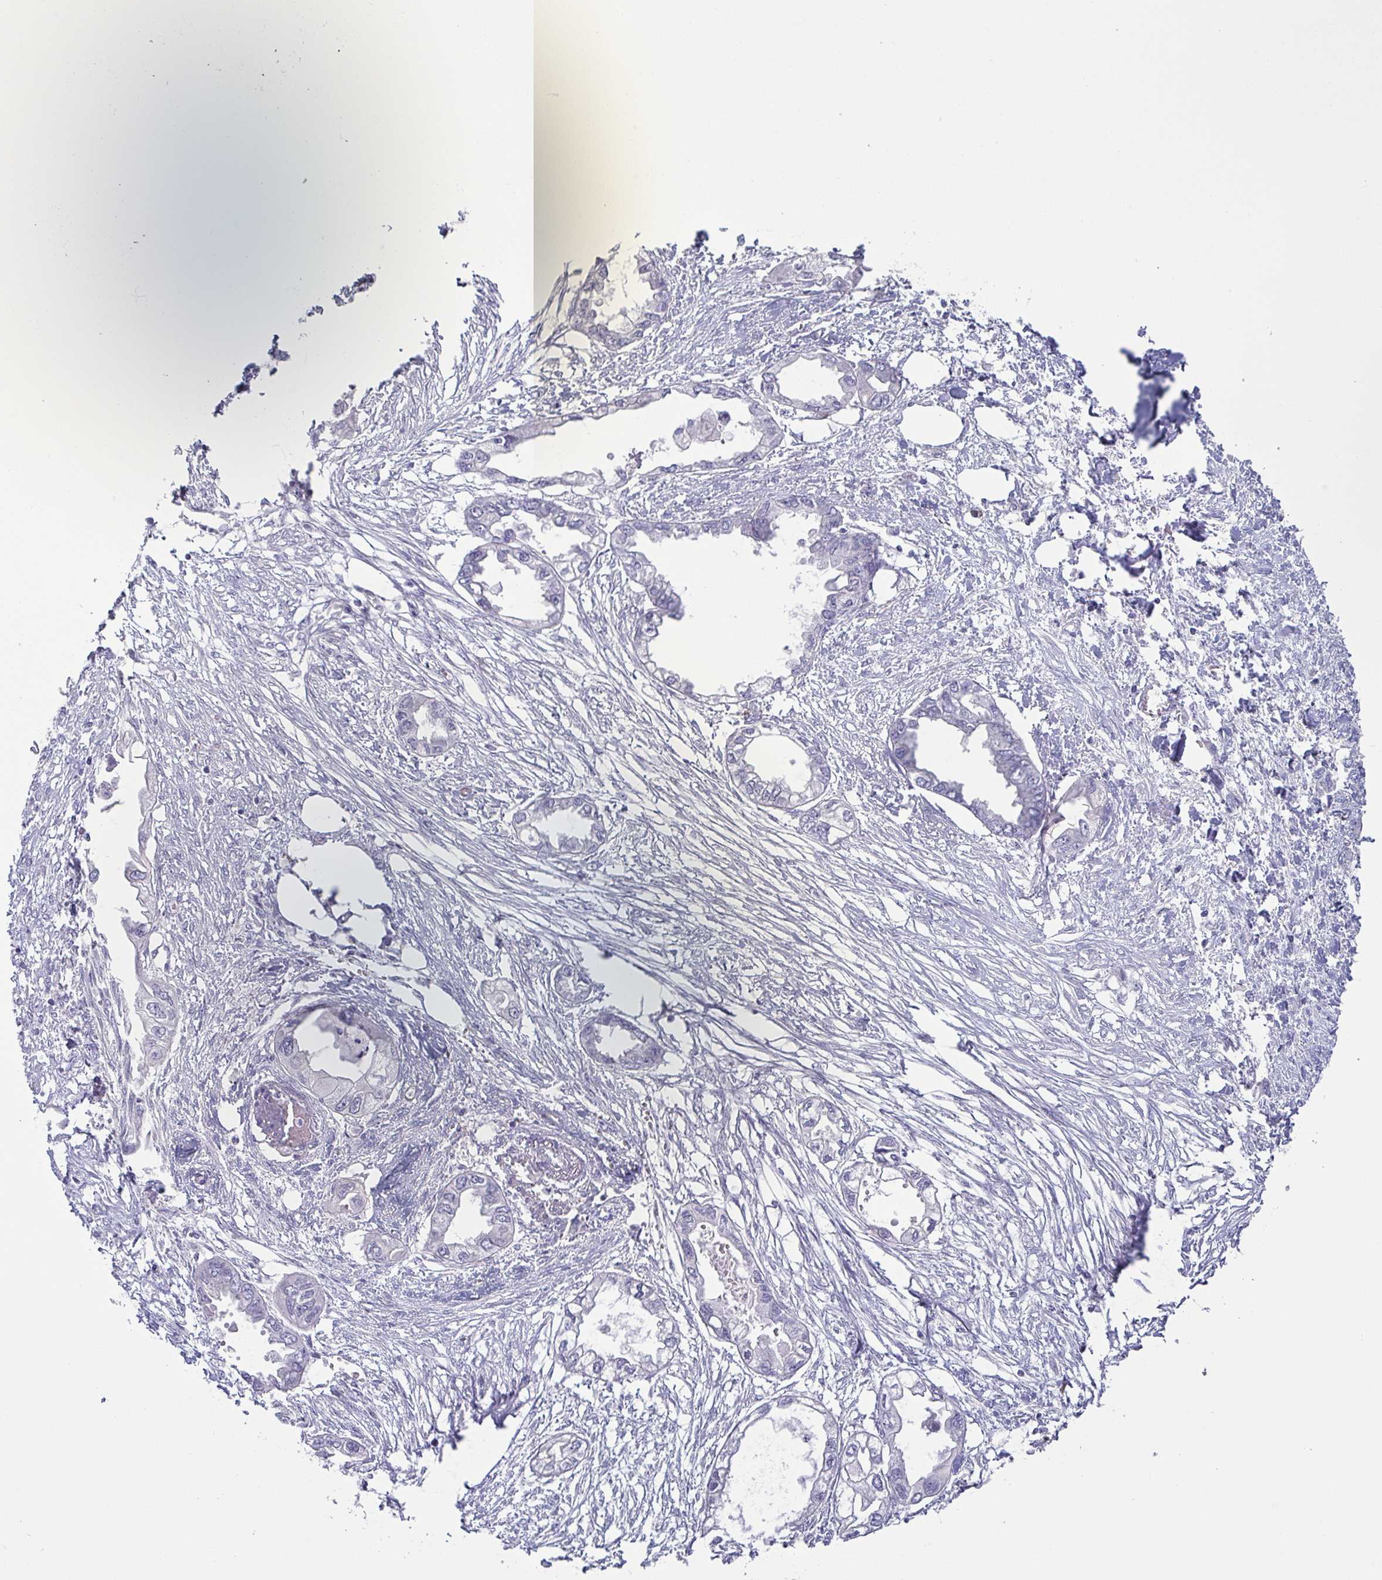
{"staining": {"intensity": "negative", "quantity": "none", "location": "none"}, "tissue": "endometrial cancer", "cell_type": "Tumor cells", "image_type": "cancer", "snomed": [{"axis": "morphology", "description": "Adenocarcinoma, NOS"}, {"axis": "morphology", "description": "Adenocarcinoma, metastatic, NOS"}, {"axis": "topography", "description": "Adipose tissue"}, {"axis": "topography", "description": "Endometrium"}], "caption": "Immunohistochemistry (IHC) micrograph of neoplastic tissue: endometrial cancer stained with DAB exhibits no significant protein staining in tumor cells.", "gene": "COL17A1", "patient": {"sex": "female", "age": 67}}